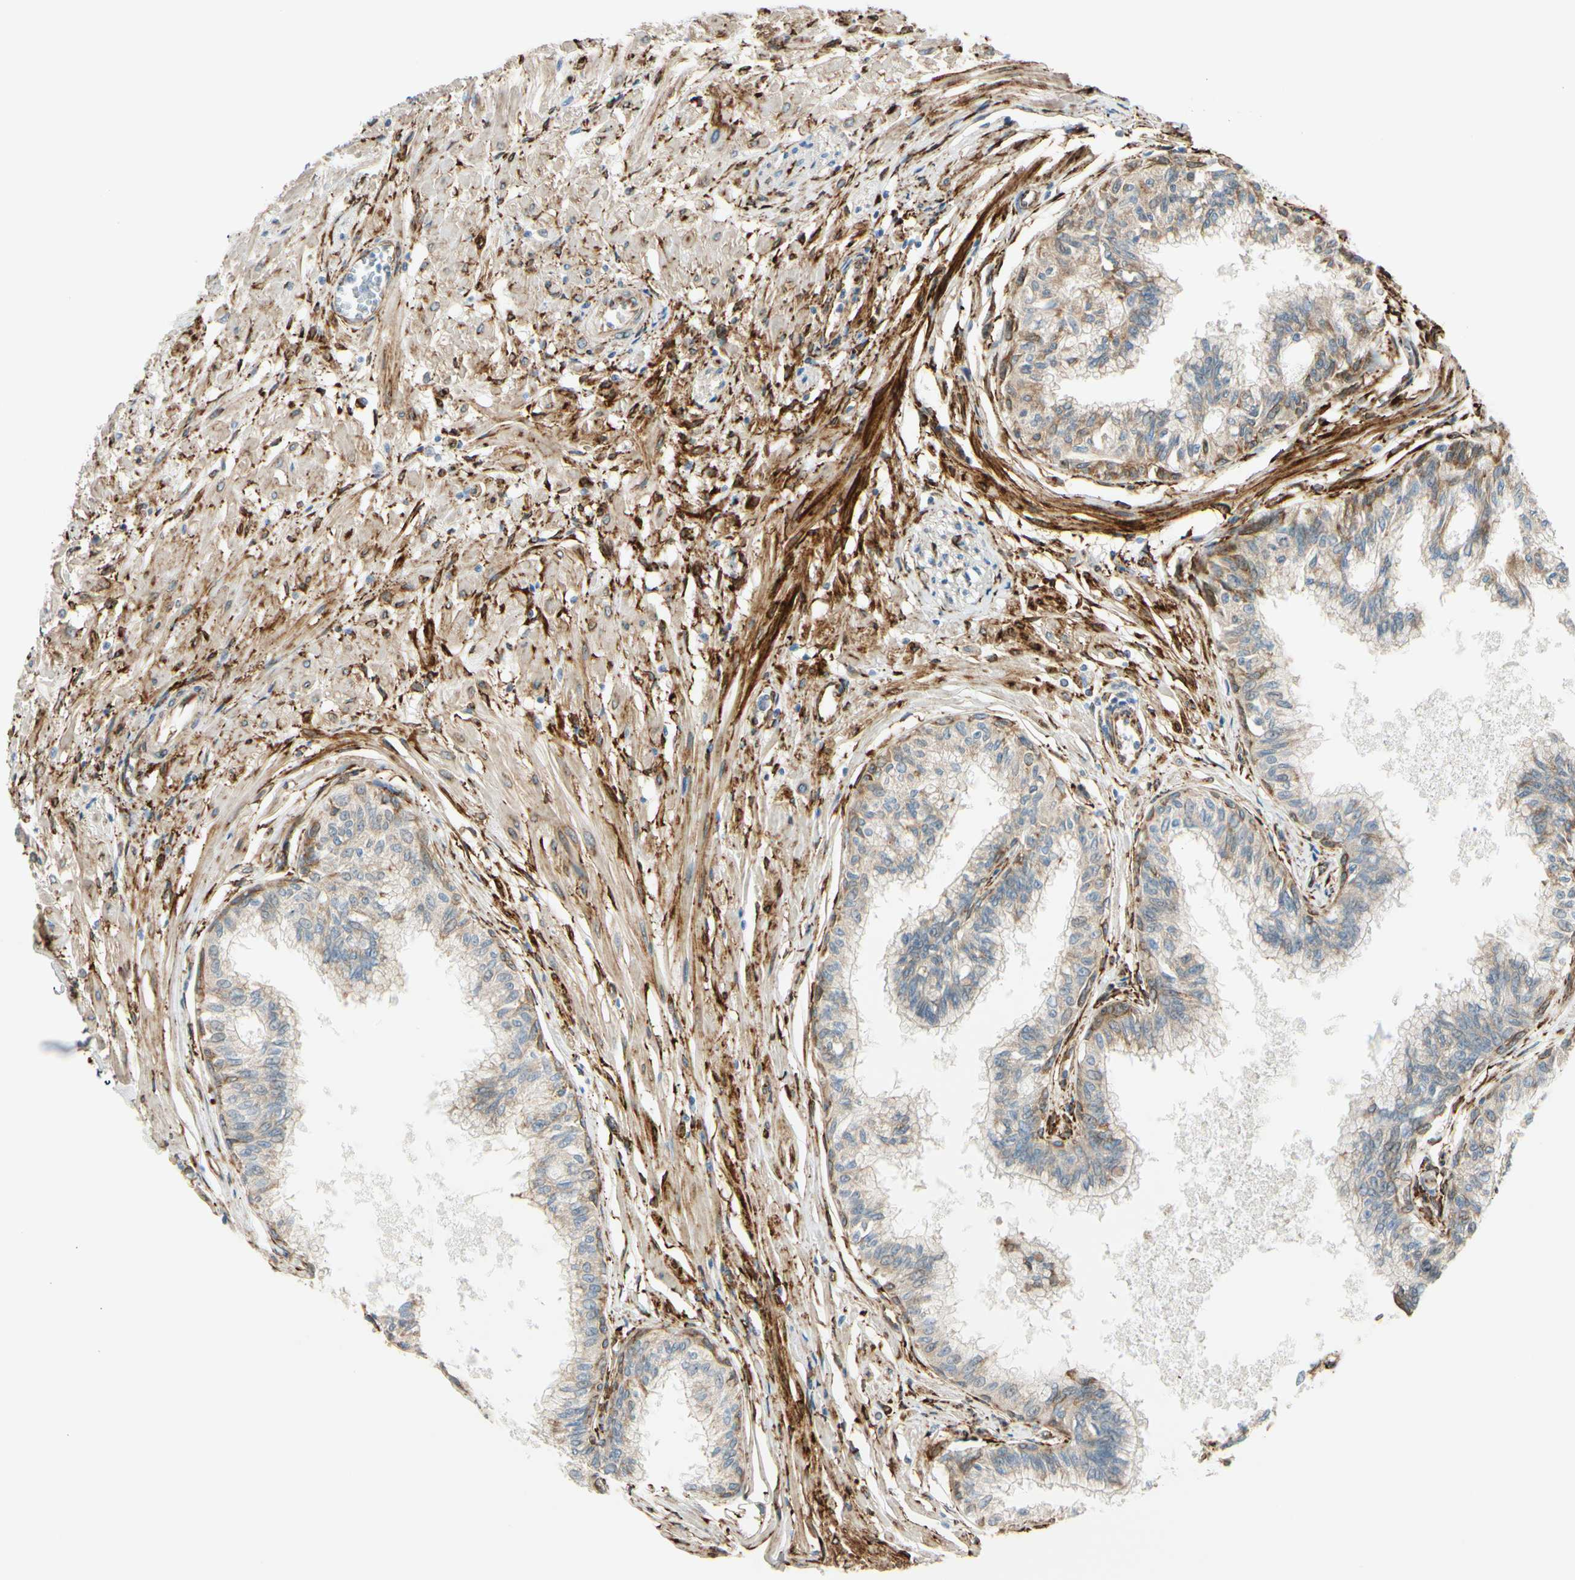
{"staining": {"intensity": "moderate", "quantity": ">75%", "location": "cytoplasmic/membranous"}, "tissue": "prostate", "cell_type": "Glandular cells", "image_type": "normal", "snomed": [{"axis": "morphology", "description": "Normal tissue, NOS"}, {"axis": "topography", "description": "Prostate"}, {"axis": "topography", "description": "Seminal veicle"}], "caption": "Immunohistochemistry (IHC) image of normal prostate stained for a protein (brown), which demonstrates medium levels of moderate cytoplasmic/membranous positivity in approximately >75% of glandular cells.", "gene": "FKBP7", "patient": {"sex": "male", "age": 60}}